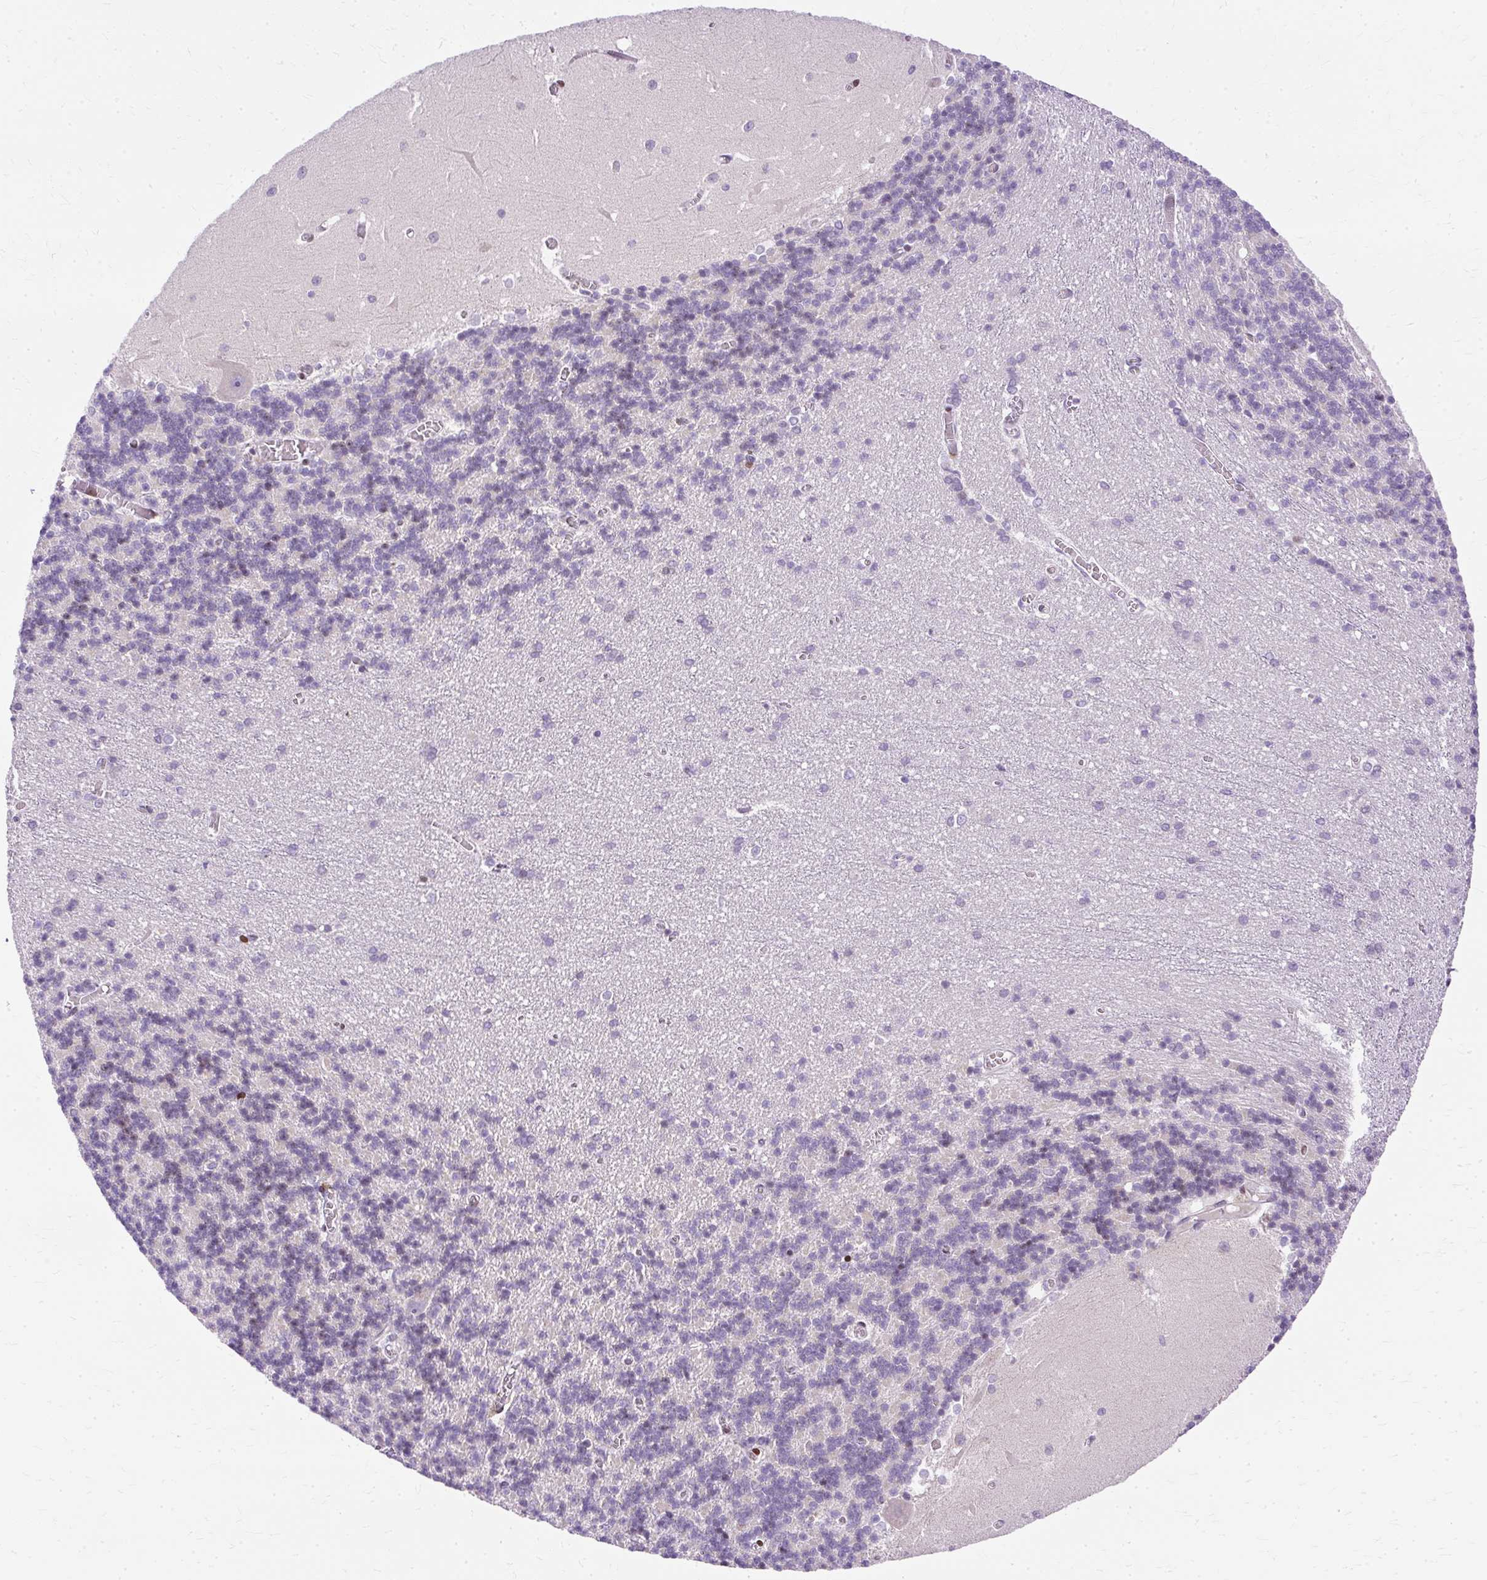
{"staining": {"intensity": "negative", "quantity": "none", "location": "none"}, "tissue": "cerebellum", "cell_type": "Cells in granular layer", "image_type": "normal", "snomed": [{"axis": "morphology", "description": "Normal tissue, NOS"}, {"axis": "topography", "description": "Cerebellum"}], "caption": "Immunohistochemistry photomicrograph of normal human cerebellum stained for a protein (brown), which displays no staining in cells in granular layer. (Stains: DAB (3,3'-diaminobenzidine) IHC with hematoxylin counter stain, Microscopy: brightfield microscopy at high magnification).", "gene": "TMEM177", "patient": {"sex": "male", "age": 37}}